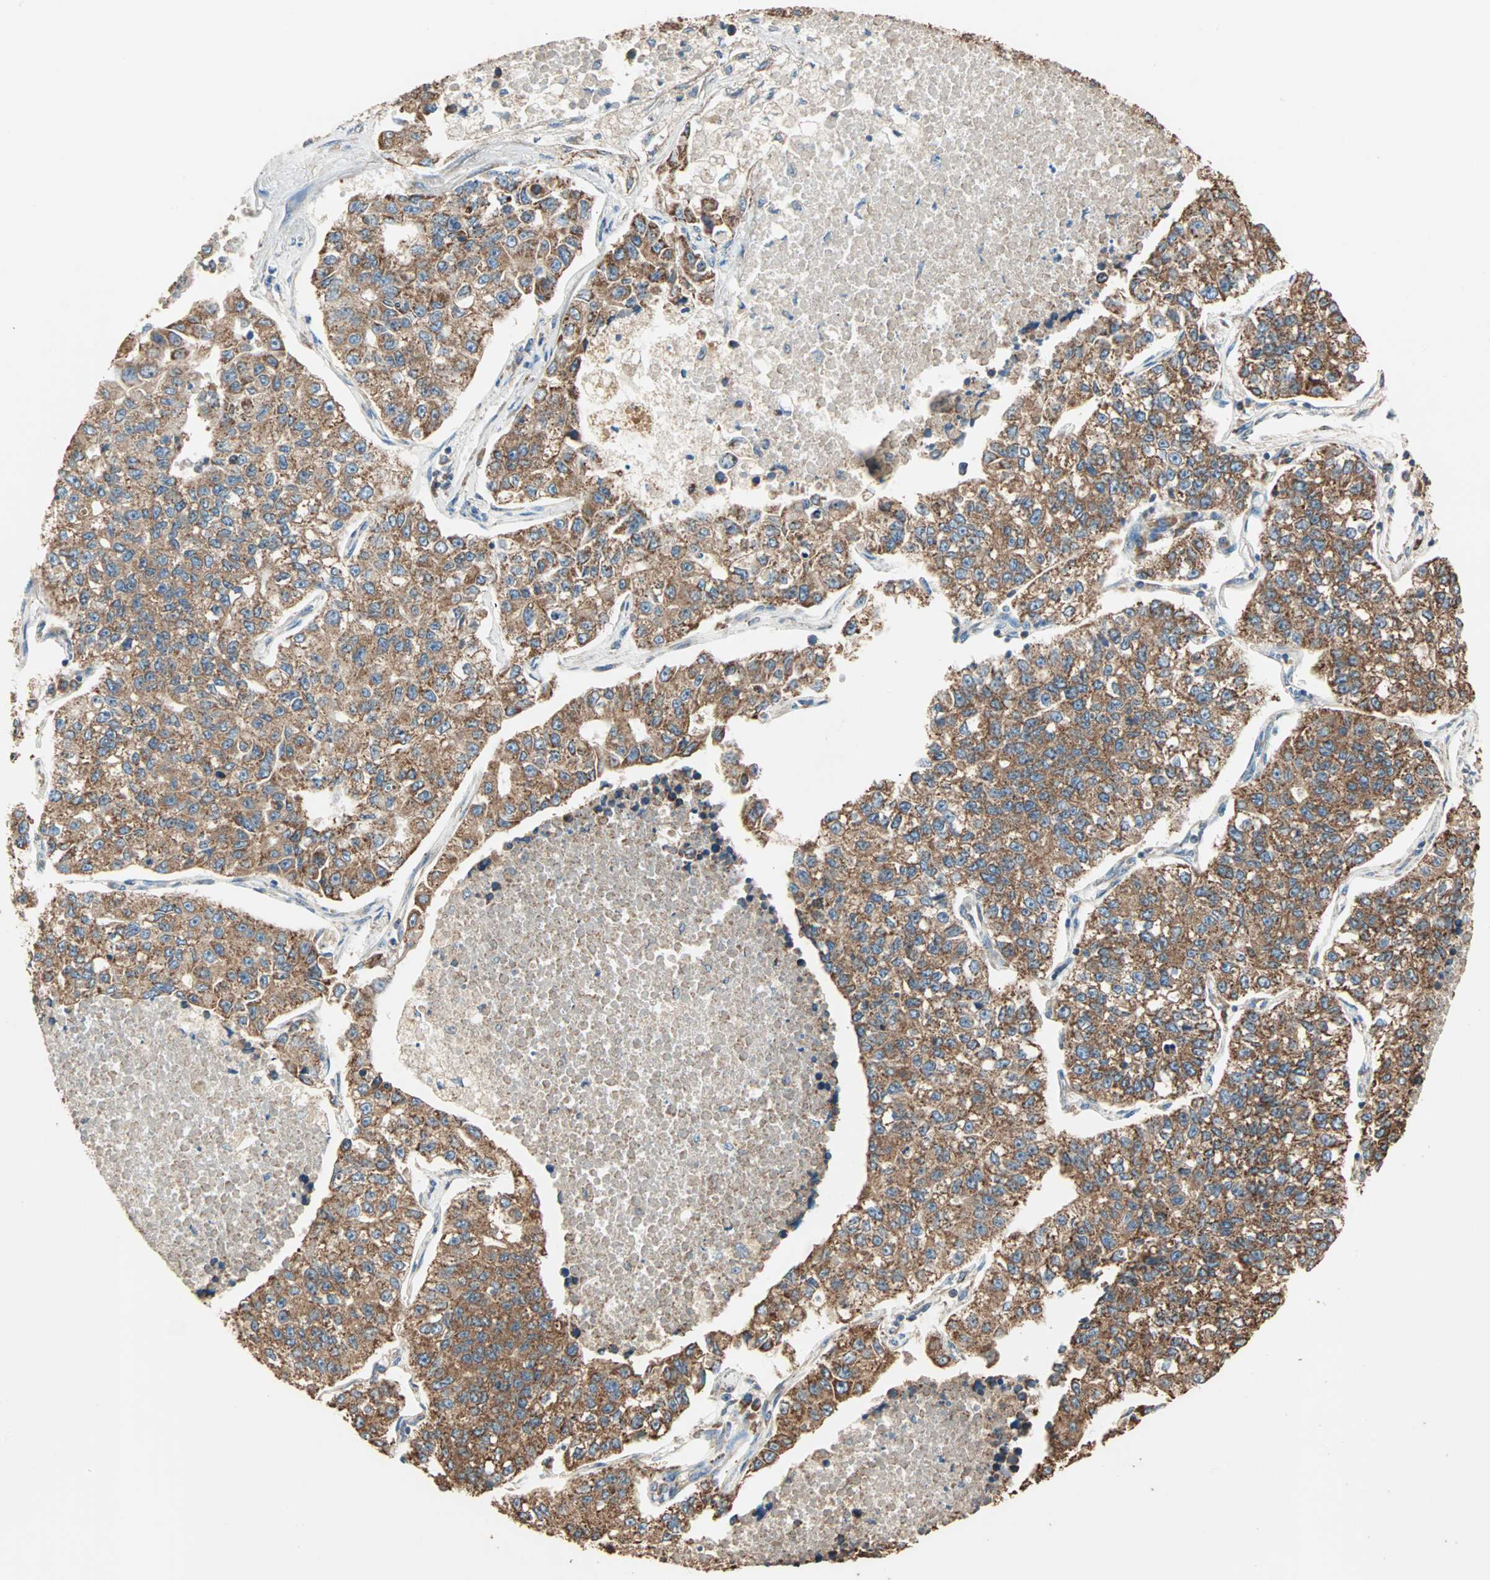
{"staining": {"intensity": "strong", "quantity": ">75%", "location": "cytoplasmic/membranous"}, "tissue": "lung cancer", "cell_type": "Tumor cells", "image_type": "cancer", "snomed": [{"axis": "morphology", "description": "Adenocarcinoma, NOS"}, {"axis": "topography", "description": "Lung"}], "caption": "Lung cancer tissue reveals strong cytoplasmic/membranous positivity in about >75% of tumor cells, visualized by immunohistochemistry. The staining was performed using DAB (3,3'-diaminobenzidine), with brown indicating positive protein expression. Nuclei are stained blue with hematoxylin.", "gene": "EIF4G2", "patient": {"sex": "male", "age": 49}}